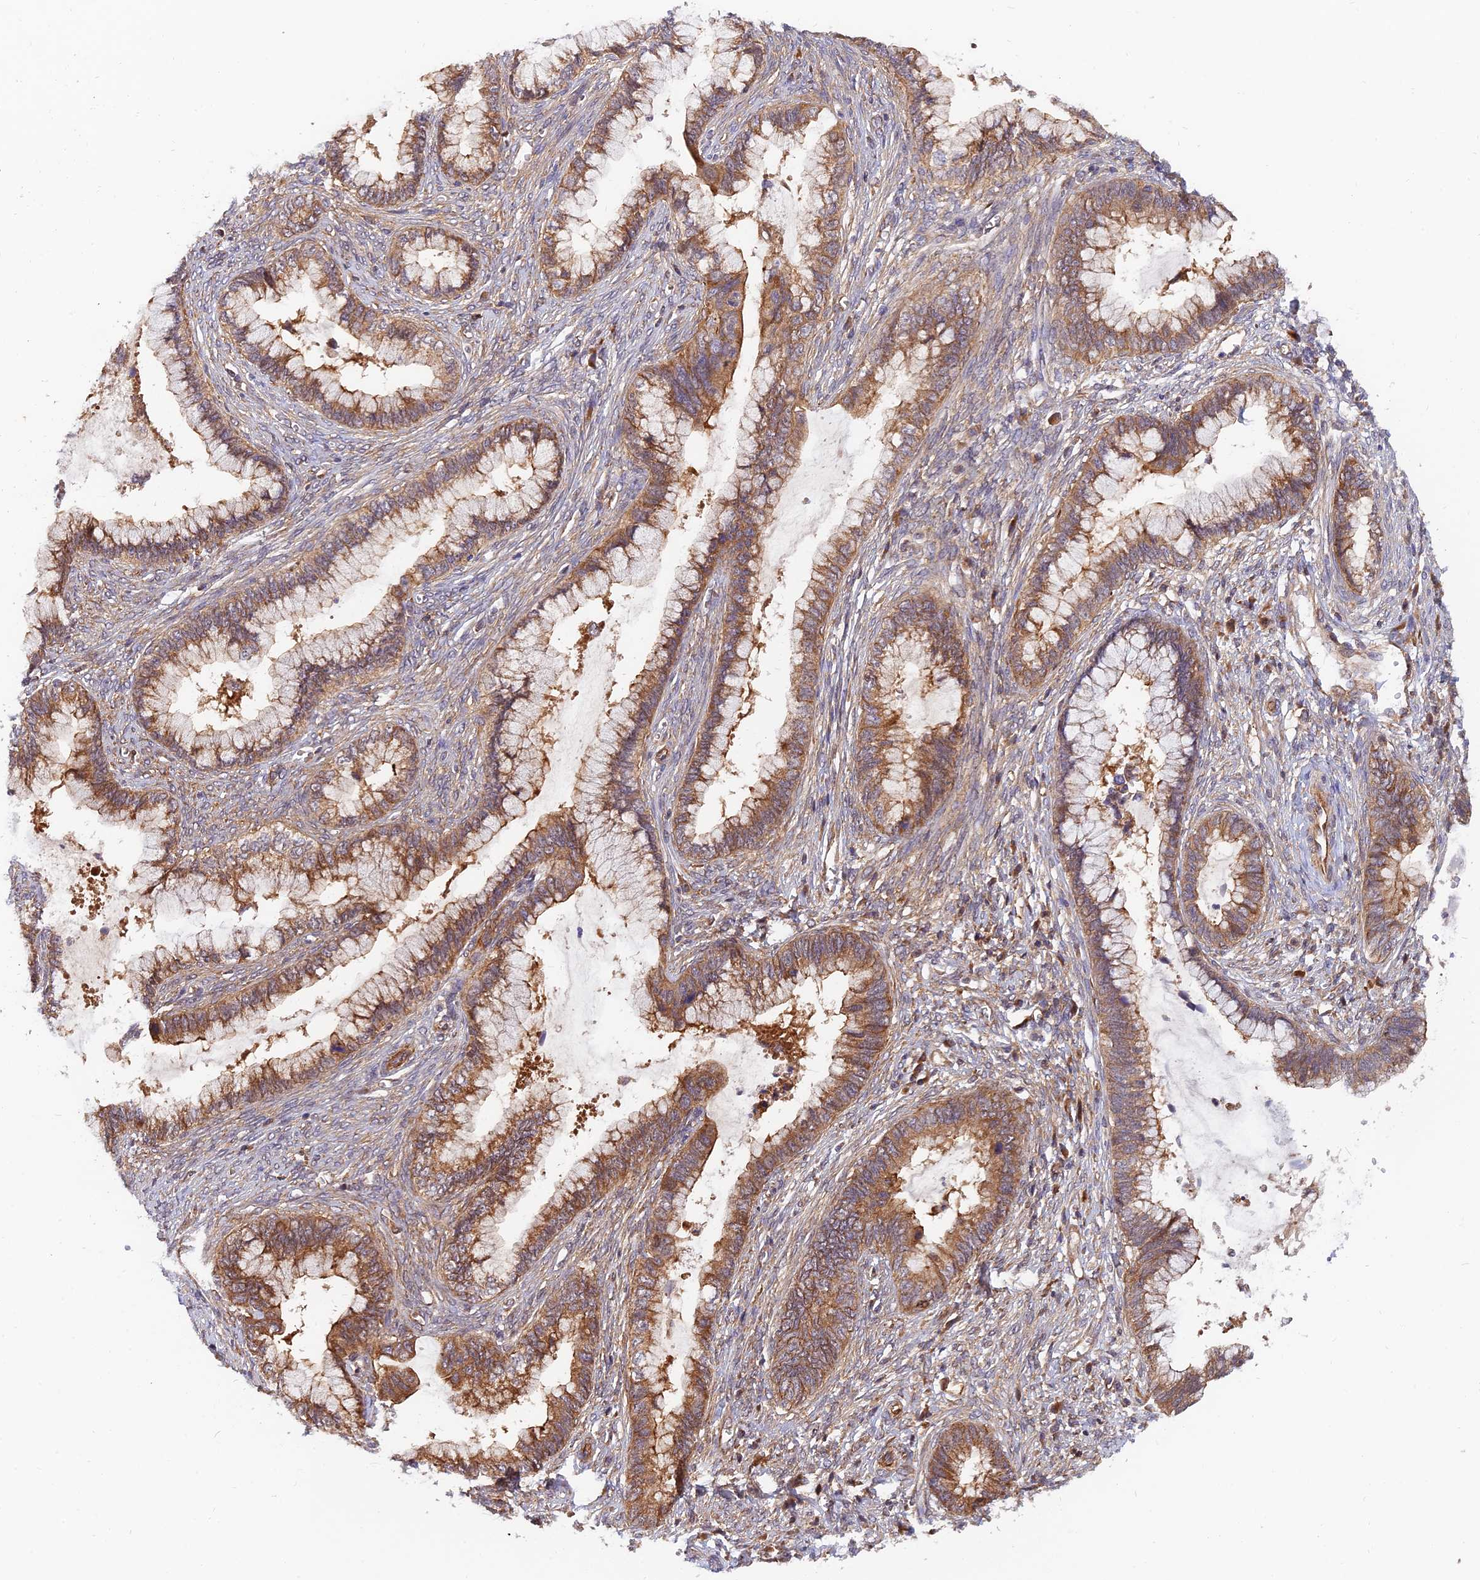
{"staining": {"intensity": "moderate", "quantity": ">75%", "location": "cytoplasmic/membranous"}, "tissue": "cervical cancer", "cell_type": "Tumor cells", "image_type": "cancer", "snomed": [{"axis": "morphology", "description": "Adenocarcinoma, NOS"}, {"axis": "topography", "description": "Cervix"}], "caption": "A brown stain highlights moderate cytoplasmic/membranous expression of a protein in human cervical cancer (adenocarcinoma) tumor cells.", "gene": "WDR41", "patient": {"sex": "female", "age": 44}}